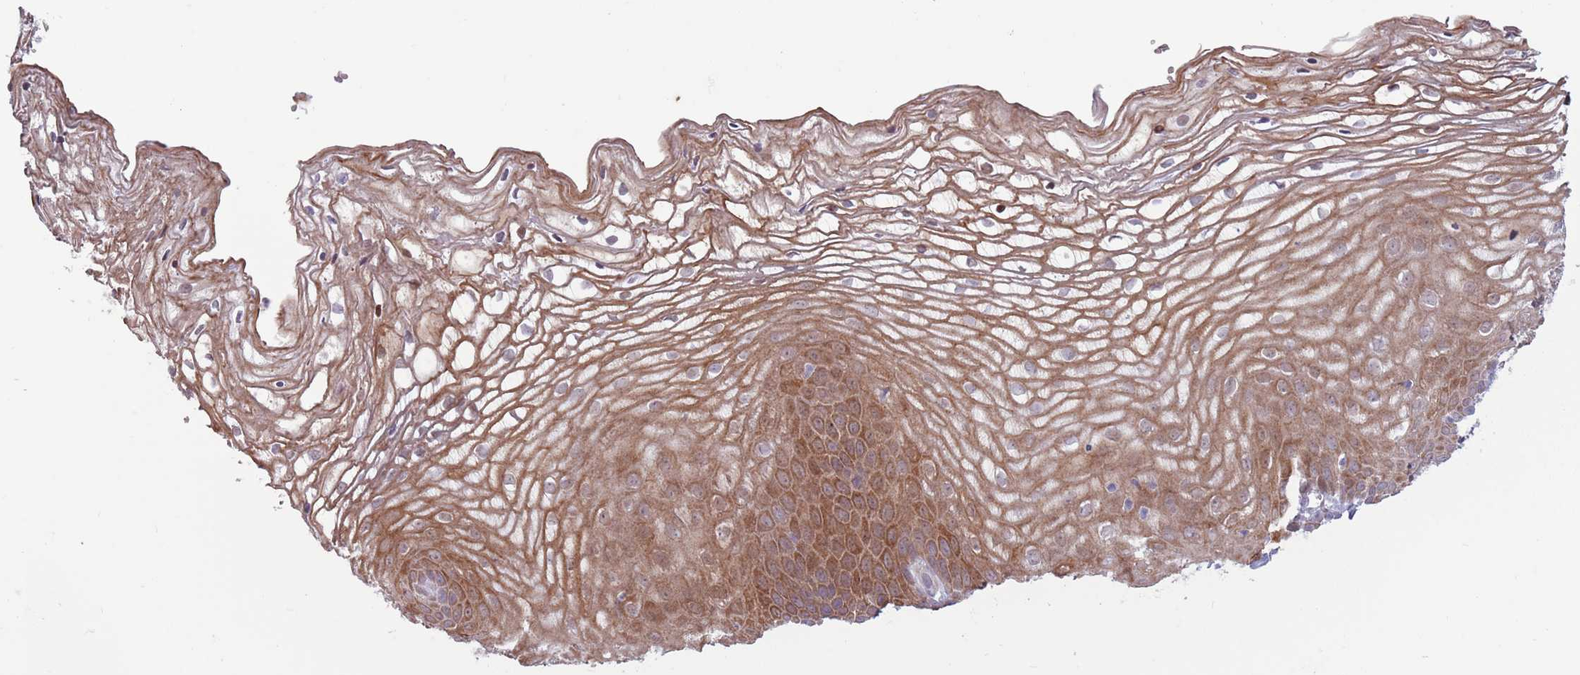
{"staining": {"intensity": "moderate", "quantity": ">75%", "location": "cytoplasmic/membranous"}, "tissue": "vagina", "cell_type": "Squamous epithelial cells", "image_type": "normal", "snomed": [{"axis": "morphology", "description": "Normal tissue, NOS"}, {"axis": "topography", "description": "Vagina"}, {"axis": "topography", "description": "Cervix"}], "caption": "Protein staining shows moderate cytoplasmic/membranous staining in approximately >75% of squamous epithelial cells in benign vagina. The protein of interest is stained brown, and the nuclei are stained in blue (DAB IHC with brightfield microscopy, high magnification).", "gene": "CCDC150", "patient": {"sex": "female", "age": 40}}